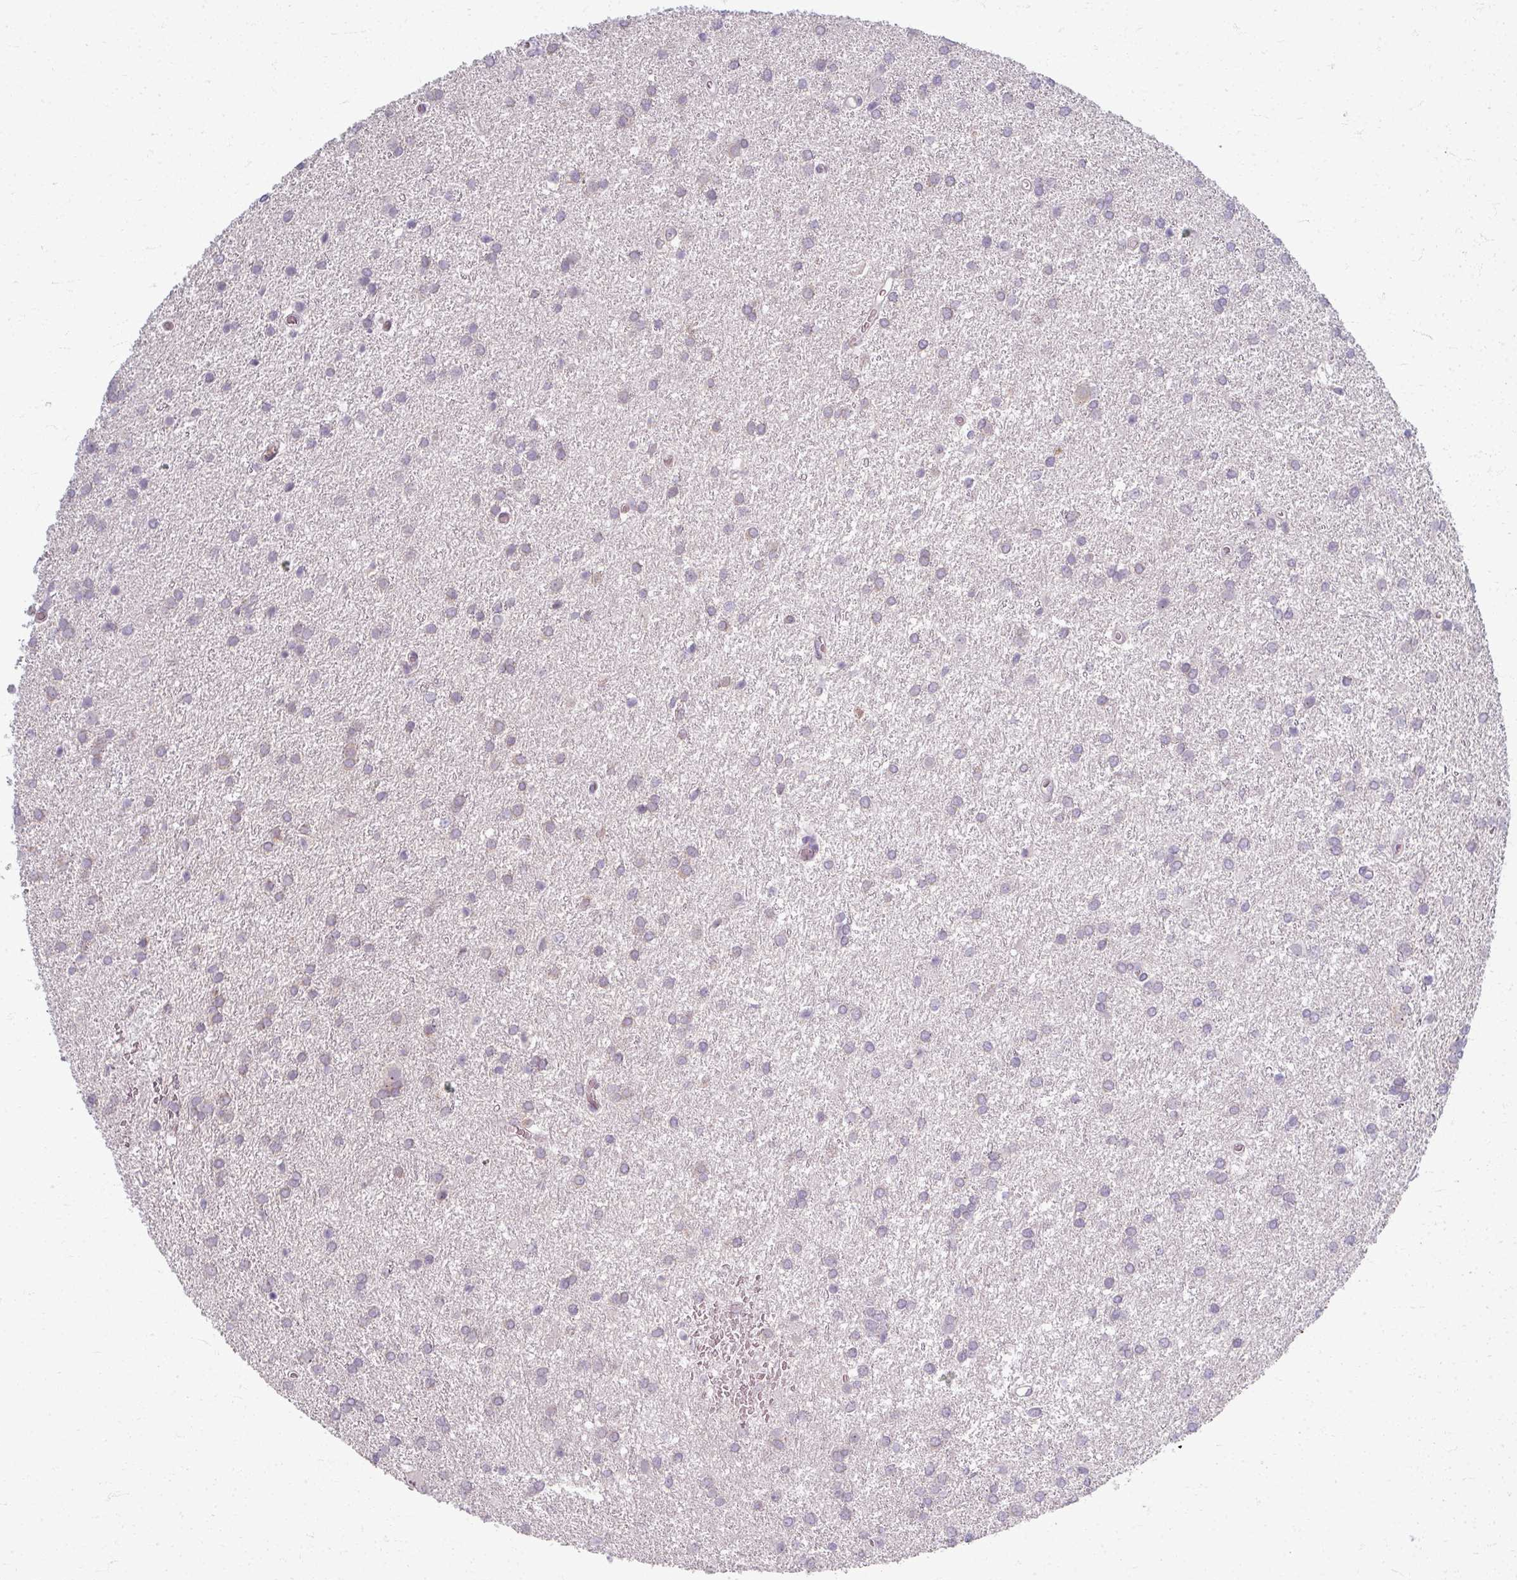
{"staining": {"intensity": "negative", "quantity": "none", "location": "none"}, "tissue": "glioma", "cell_type": "Tumor cells", "image_type": "cancer", "snomed": [{"axis": "morphology", "description": "Glioma, malignant, High grade"}, {"axis": "topography", "description": "Brain"}], "caption": "Tumor cells show no significant expression in malignant glioma (high-grade). The staining is performed using DAB (3,3'-diaminobenzidine) brown chromogen with nuclei counter-stained in using hematoxylin.", "gene": "TTLL7", "patient": {"sex": "female", "age": 50}}